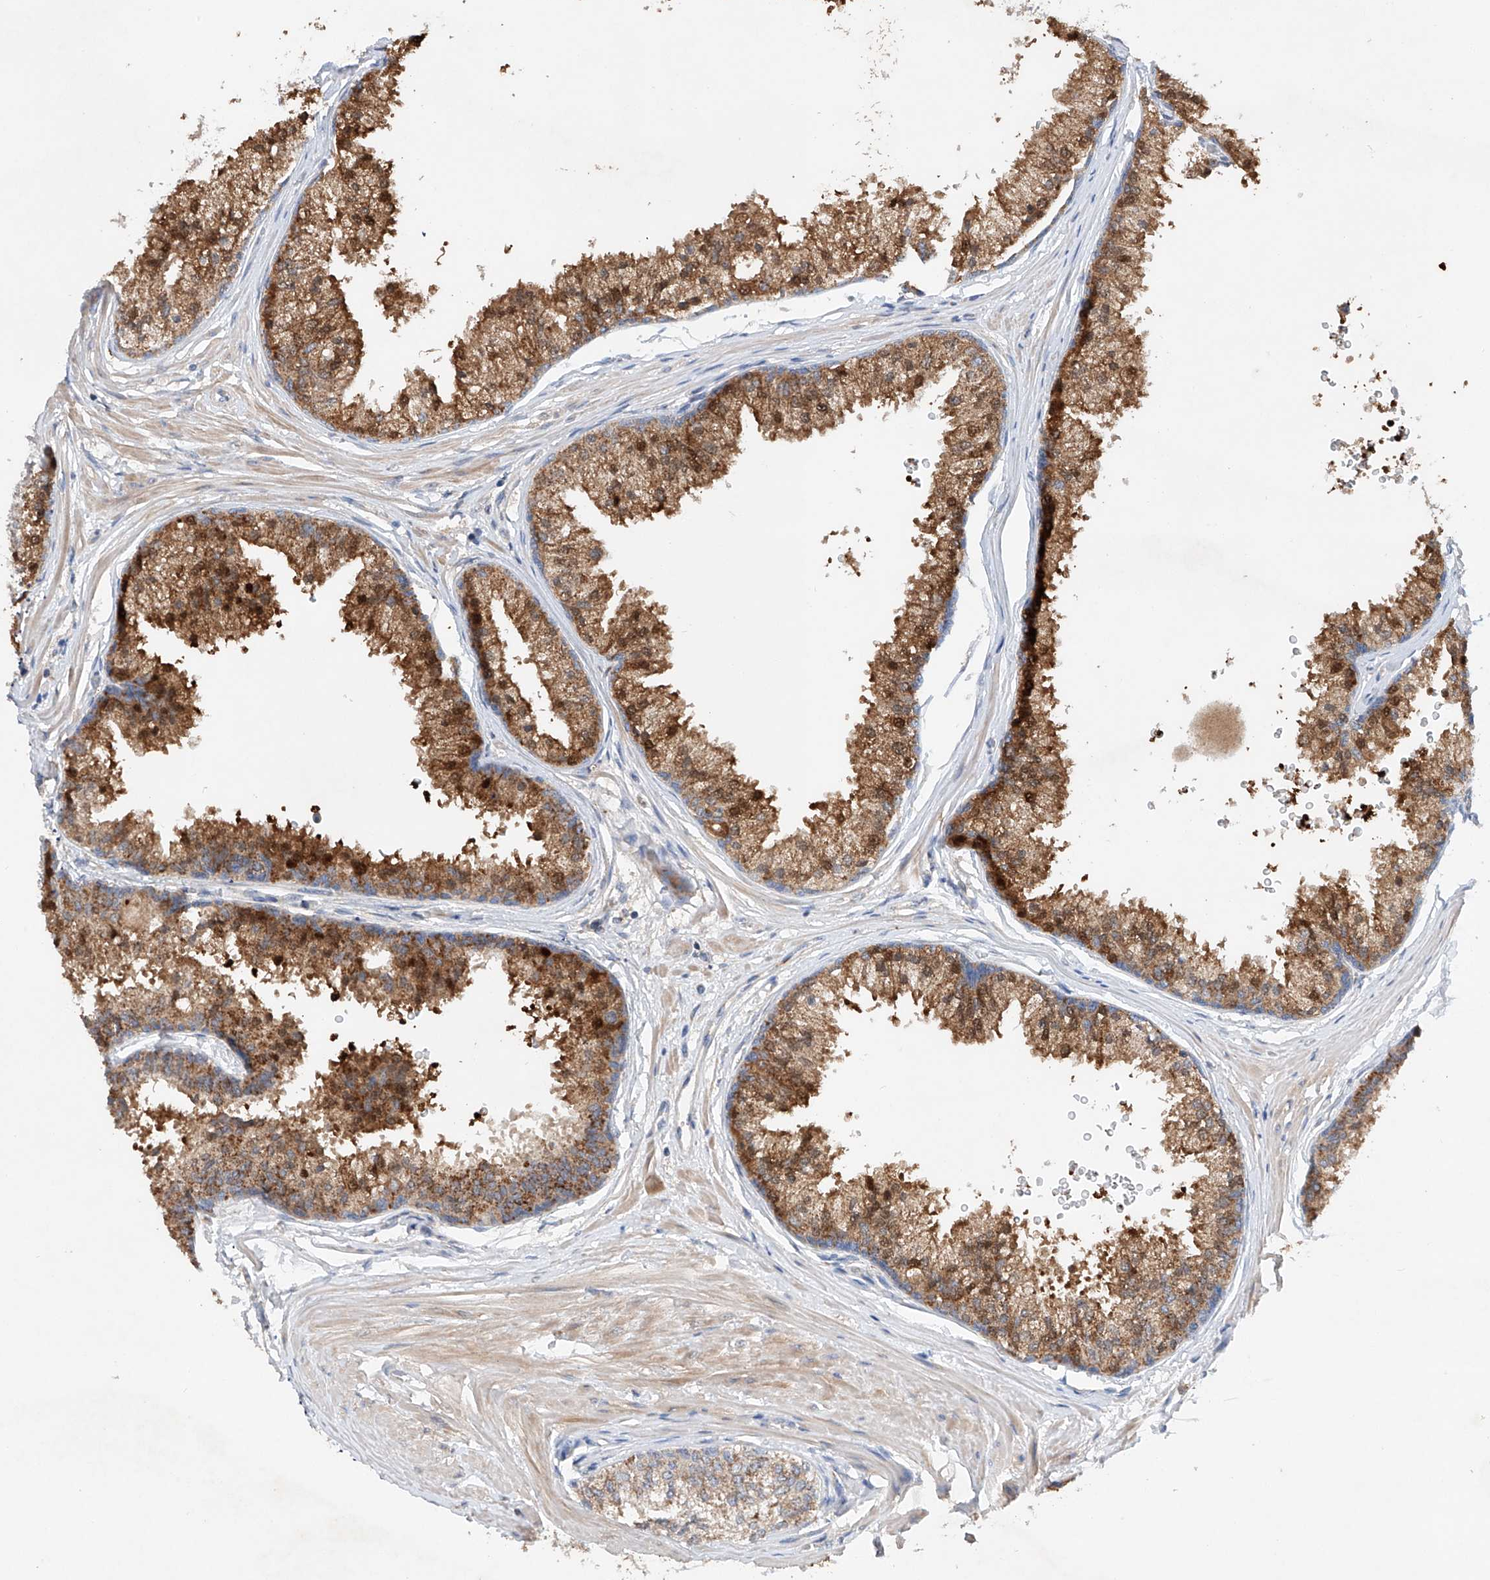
{"staining": {"intensity": "strong", "quantity": ">75%", "location": "cytoplasmic/membranous"}, "tissue": "prostate", "cell_type": "Glandular cells", "image_type": "normal", "snomed": [{"axis": "morphology", "description": "Normal tissue, NOS"}, {"axis": "topography", "description": "Prostate"}], "caption": "High-power microscopy captured an immunohistochemistry (IHC) histopathology image of unremarkable prostate, revealing strong cytoplasmic/membranous staining in approximately >75% of glandular cells. The protein of interest is stained brown, and the nuclei are stained in blue (DAB (3,3'-diaminobenzidine) IHC with brightfield microscopy, high magnification).", "gene": "GPC4", "patient": {"sex": "male", "age": 48}}